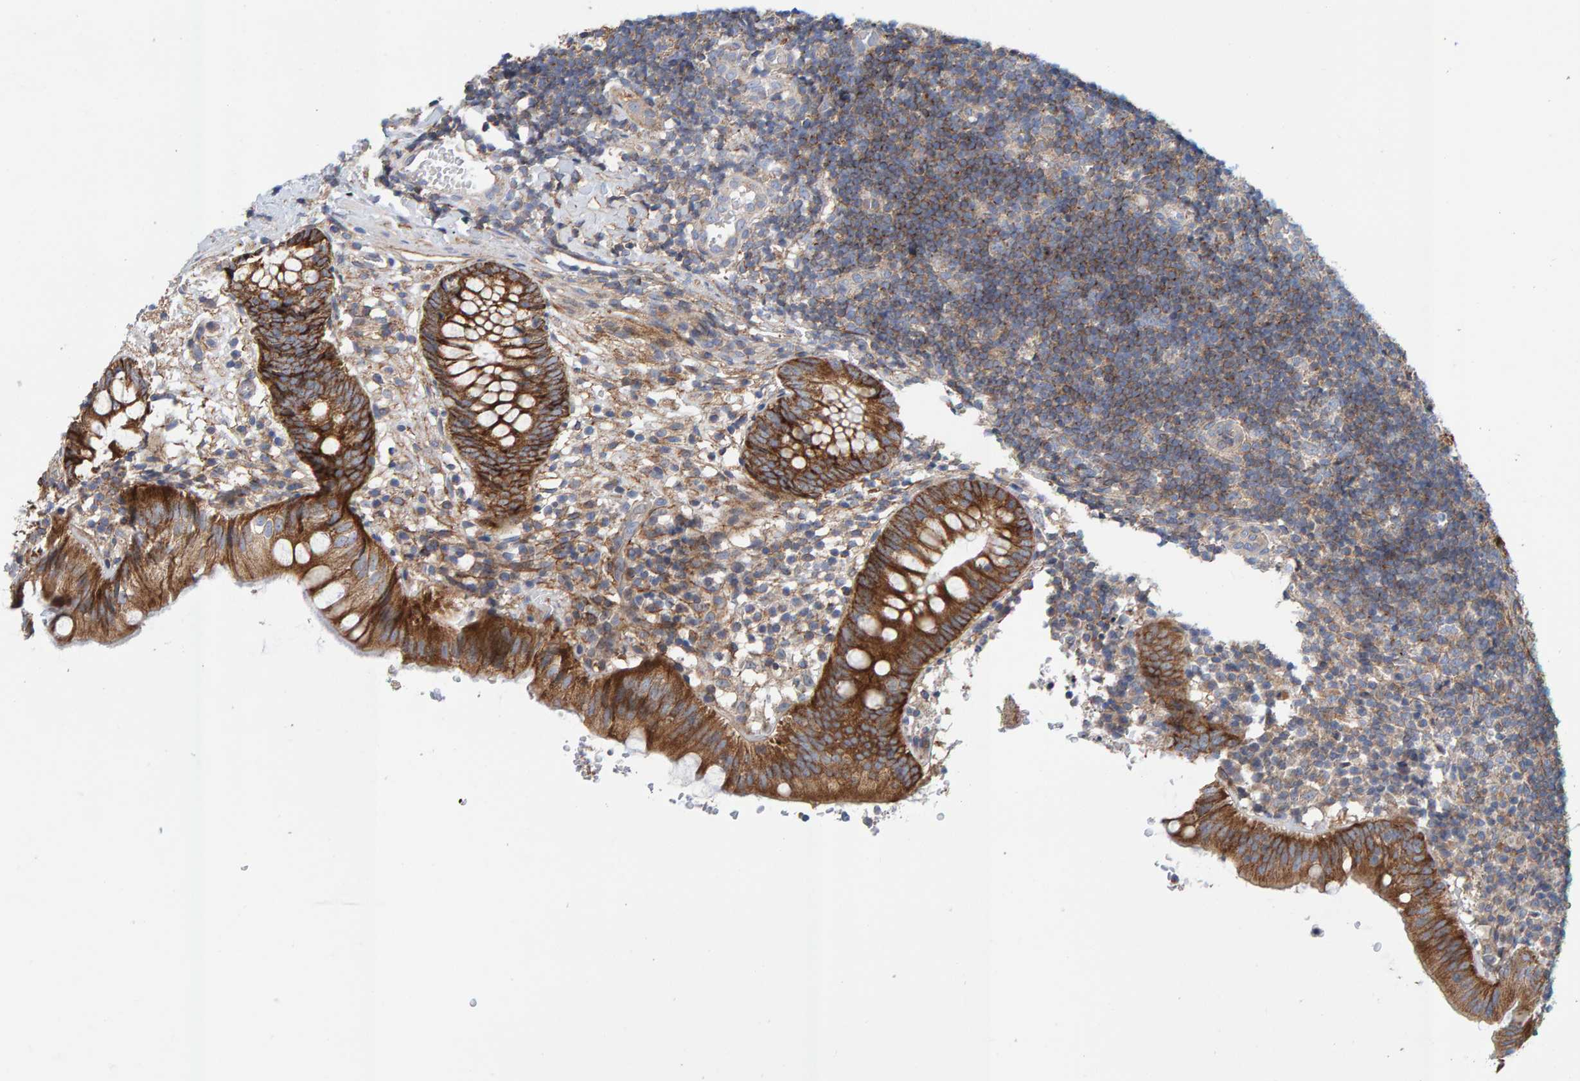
{"staining": {"intensity": "strong", "quantity": ">75%", "location": "cytoplasmic/membranous"}, "tissue": "appendix", "cell_type": "Glandular cells", "image_type": "normal", "snomed": [{"axis": "morphology", "description": "Normal tissue, NOS"}, {"axis": "topography", "description": "Appendix"}], "caption": "Immunohistochemical staining of benign appendix reveals strong cytoplasmic/membranous protein expression in approximately >75% of glandular cells. The staining is performed using DAB brown chromogen to label protein expression. The nuclei are counter-stained blue using hematoxylin.", "gene": "RGP1", "patient": {"sex": "male", "age": 8}}